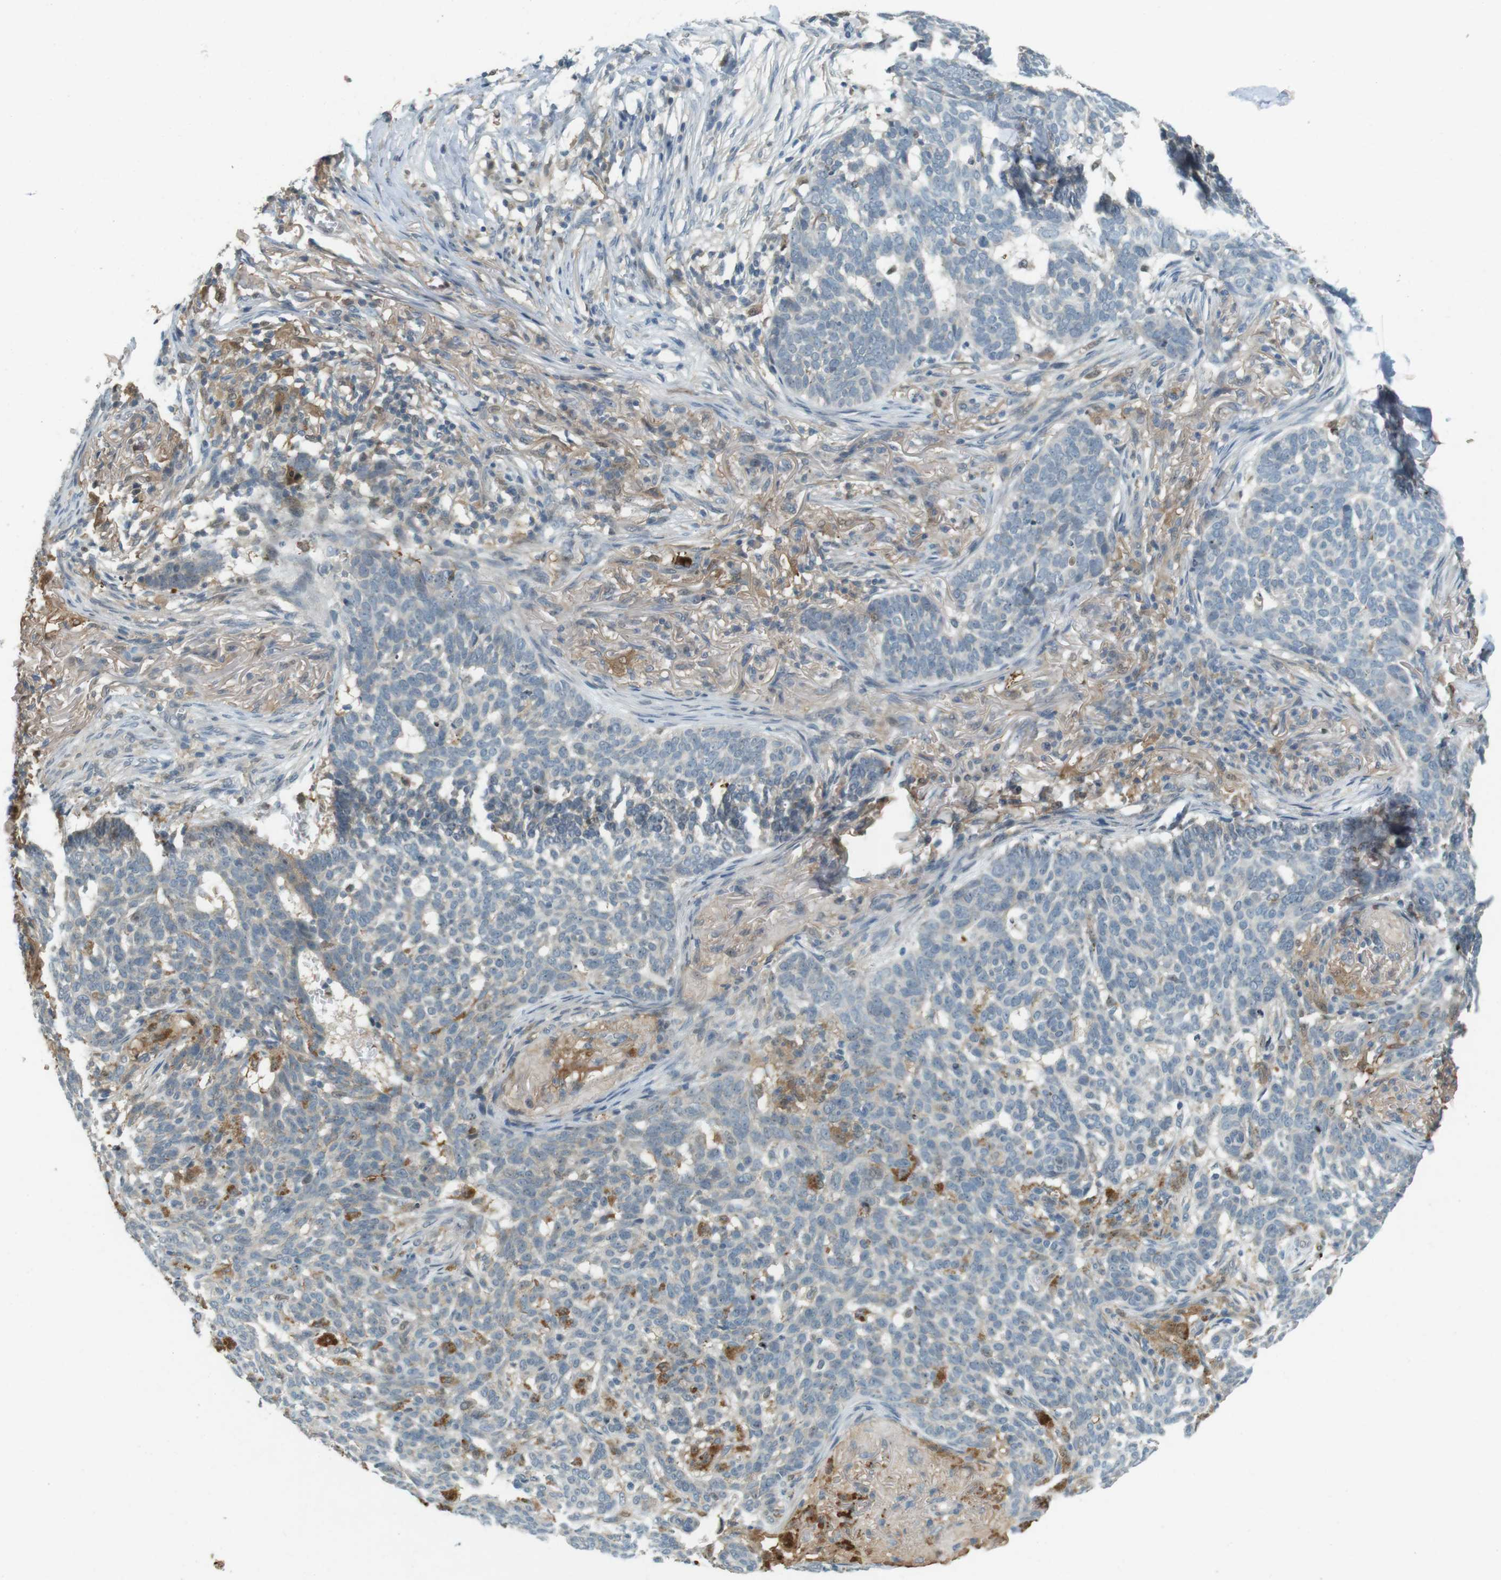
{"staining": {"intensity": "negative", "quantity": "none", "location": "none"}, "tissue": "skin cancer", "cell_type": "Tumor cells", "image_type": "cancer", "snomed": [{"axis": "morphology", "description": "Basal cell carcinoma"}, {"axis": "topography", "description": "Skin"}], "caption": "Tumor cells show no significant expression in skin cancer (basal cell carcinoma). (DAB (3,3'-diaminobenzidine) IHC with hematoxylin counter stain).", "gene": "CDK14", "patient": {"sex": "male", "age": 85}}